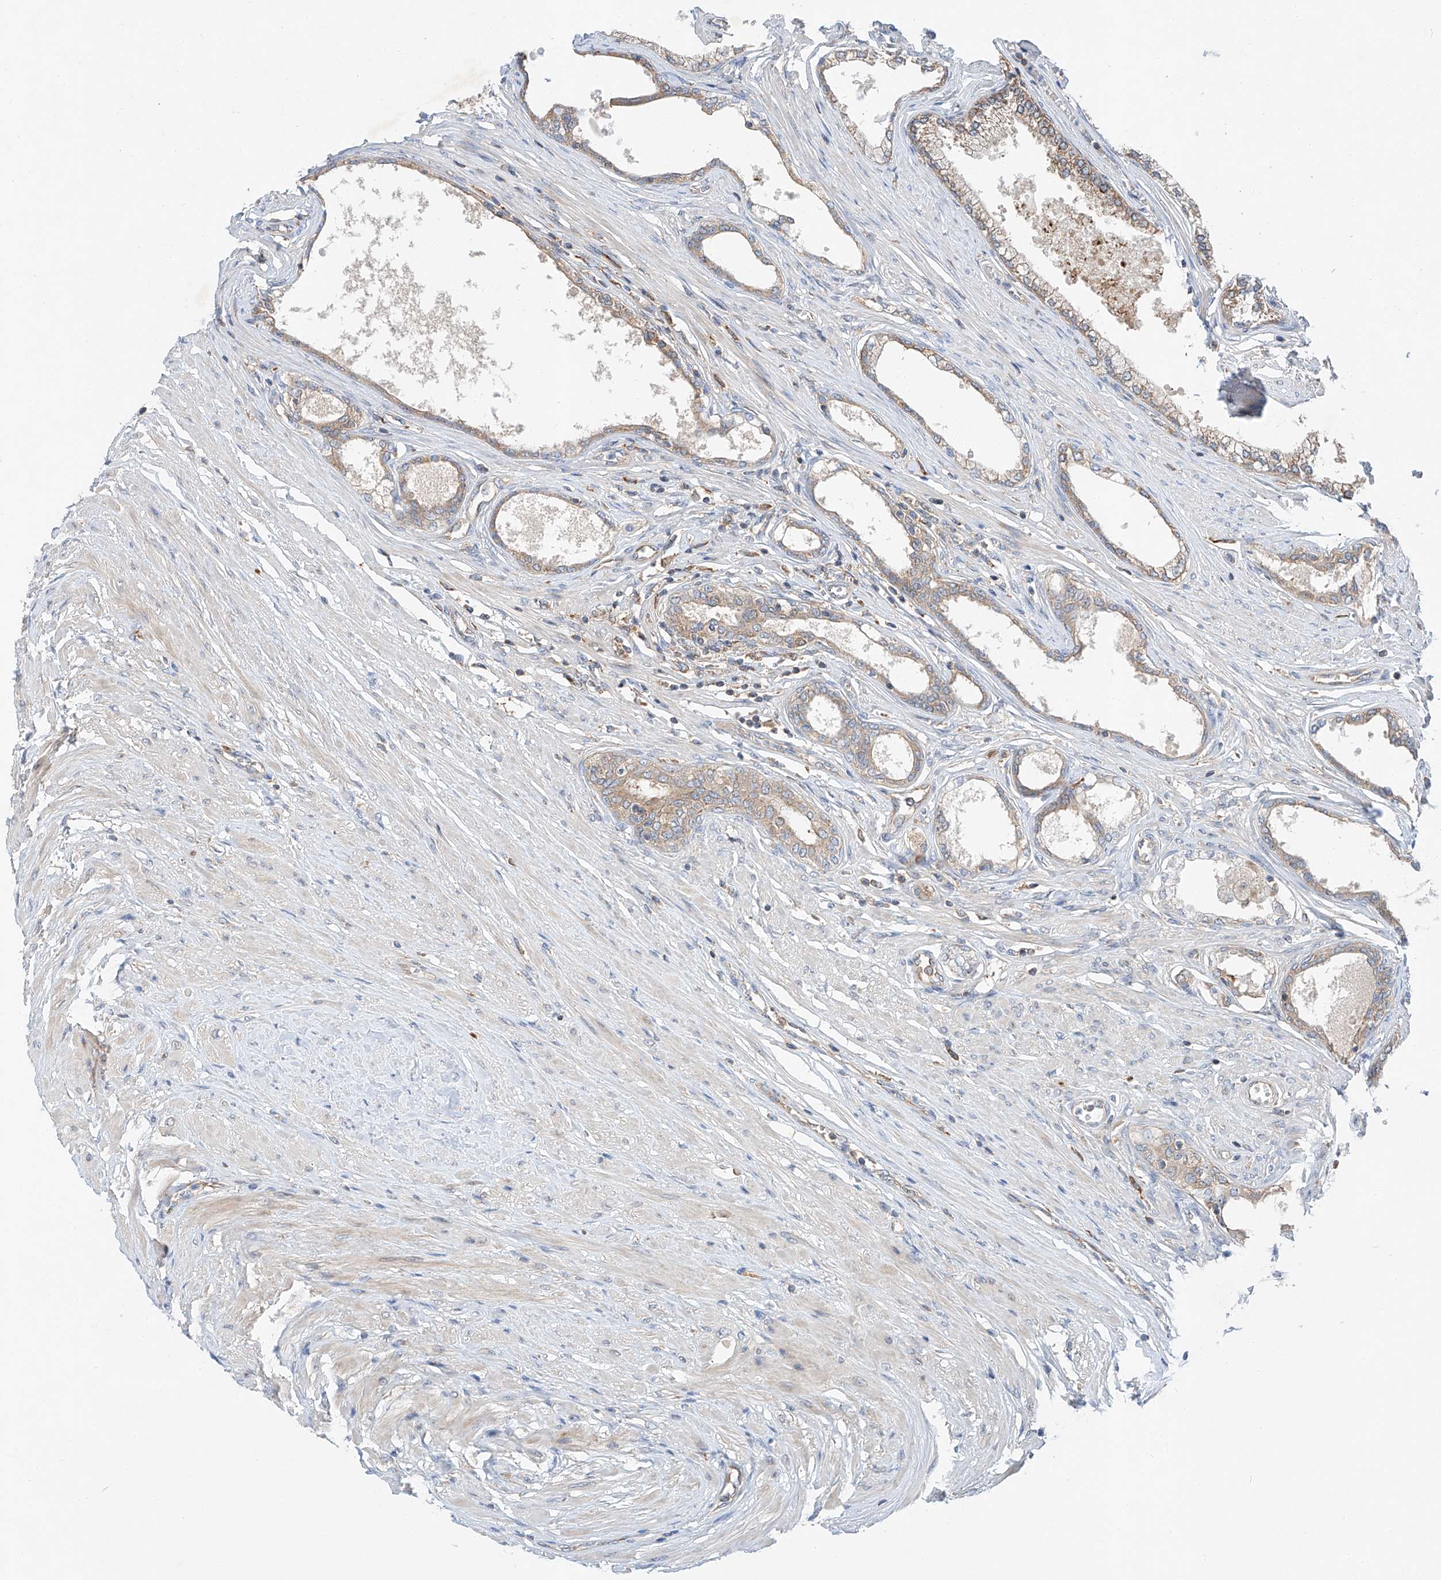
{"staining": {"intensity": "moderate", "quantity": ">75%", "location": "cytoplasmic/membranous"}, "tissue": "prostate", "cell_type": "Glandular cells", "image_type": "normal", "snomed": [{"axis": "morphology", "description": "Normal tissue, NOS"}, {"axis": "morphology", "description": "Urothelial carcinoma, Low grade"}, {"axis": "topography", "description": "Urinary bladder"}, {"axis": "topography", "description": "Prostate"}], "caption": "A photomicrograph of prostate stained for a protein exhibits moderate cytoplasmic/membranous brown staining in glandular cells. (brown staining indicates protein expression, while blue staining denotes nuclei).", "gene": "RUSC1", "patient": {"sex": "male", "age": 60}}